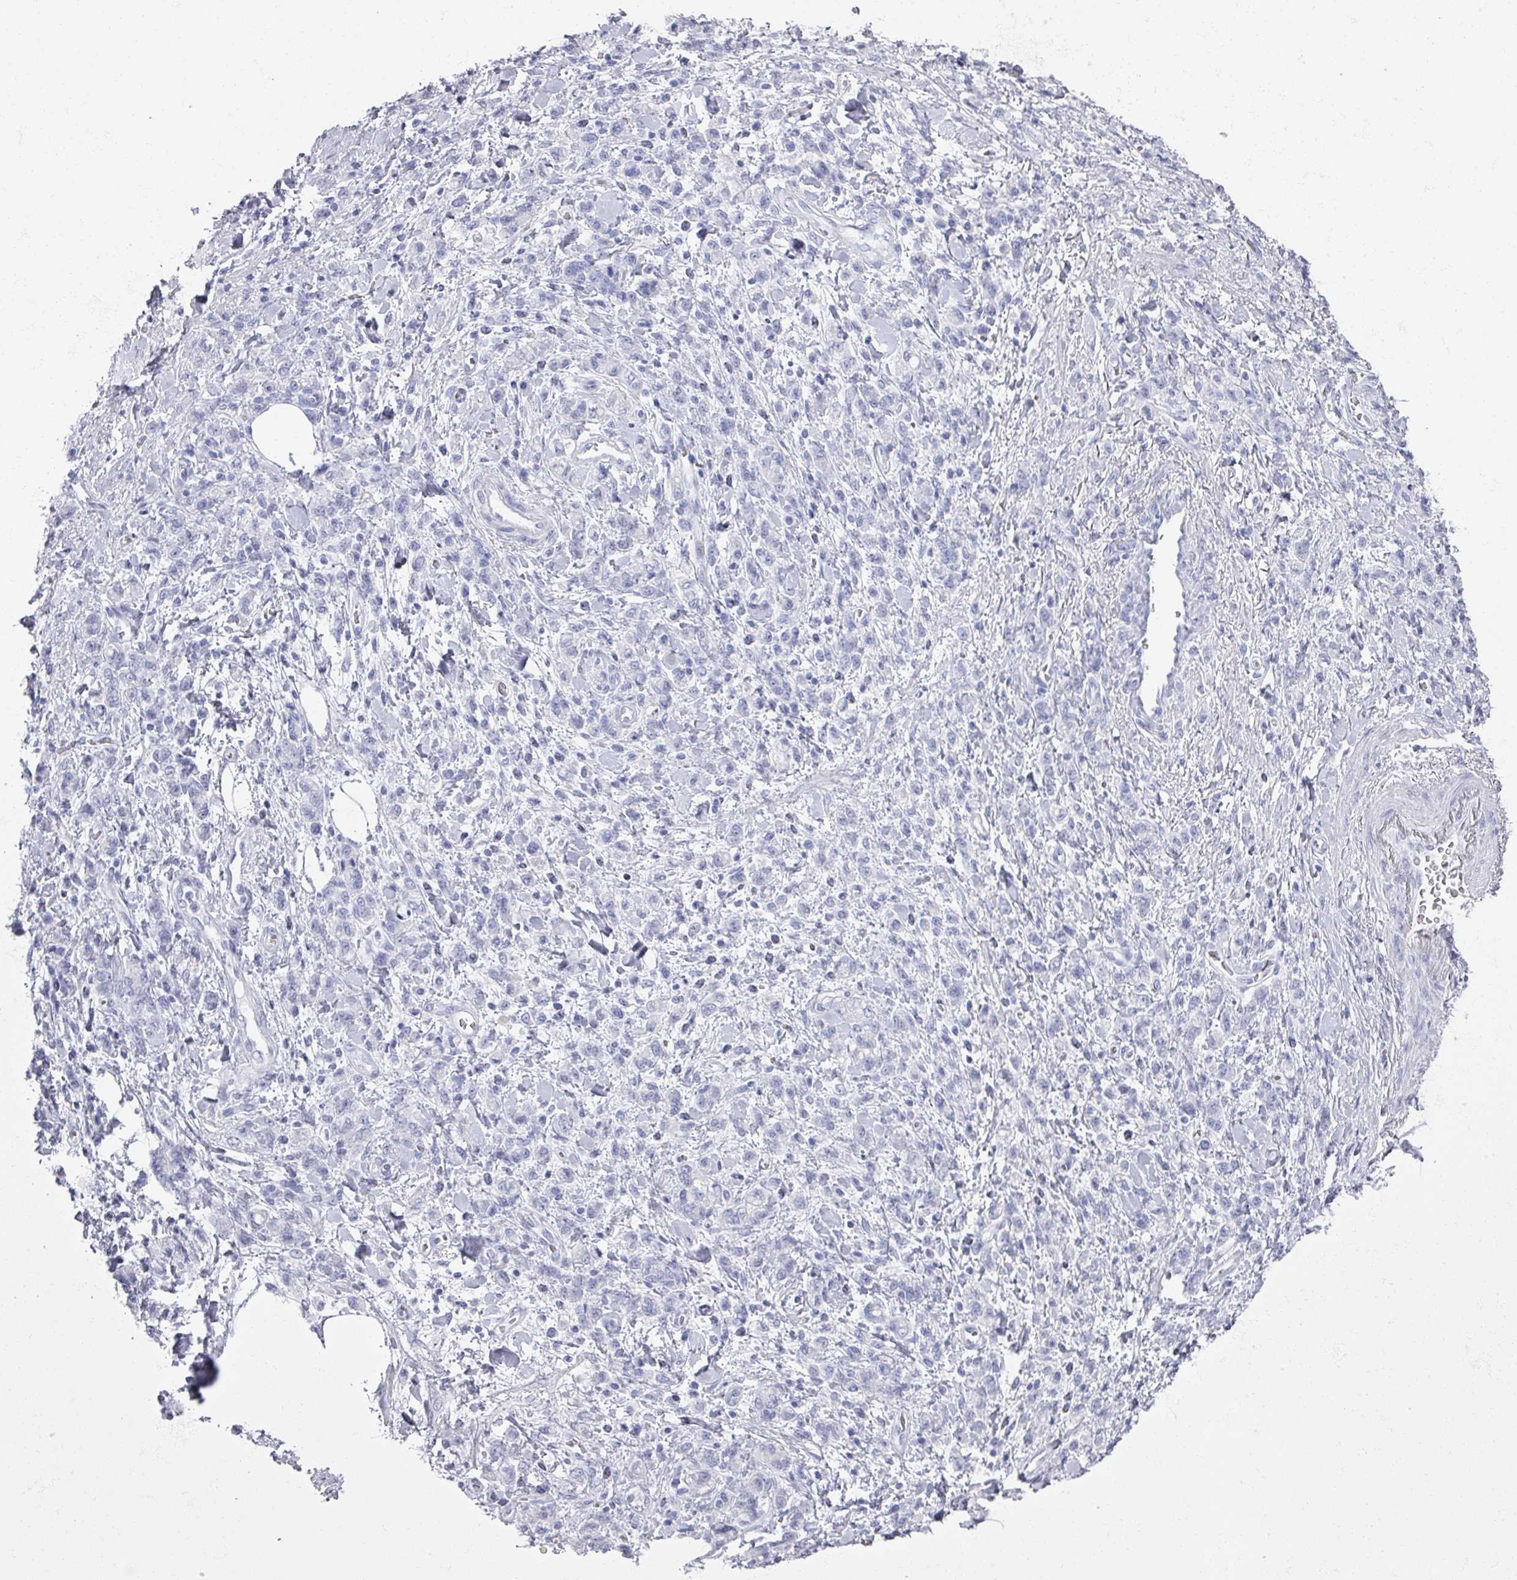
{"staining": {"intensity": "negative", "quantity": "none", "location": "none"}, "tissue": "stomach cancer", "cell_type": "Tumor cells", "image_type": "cancer", "snomed": [{"axis": "morphology", "description": "Adenocarcinoma, NOS"}, {"axis": "topography", "description": "Stomach"}], "caption": "The photomicrograph demonstrates no significant positivity in tumor cells of stomach adenocarcinoma.", "gene": "OMG", "patient": {"sex": "male", "age": 77}}